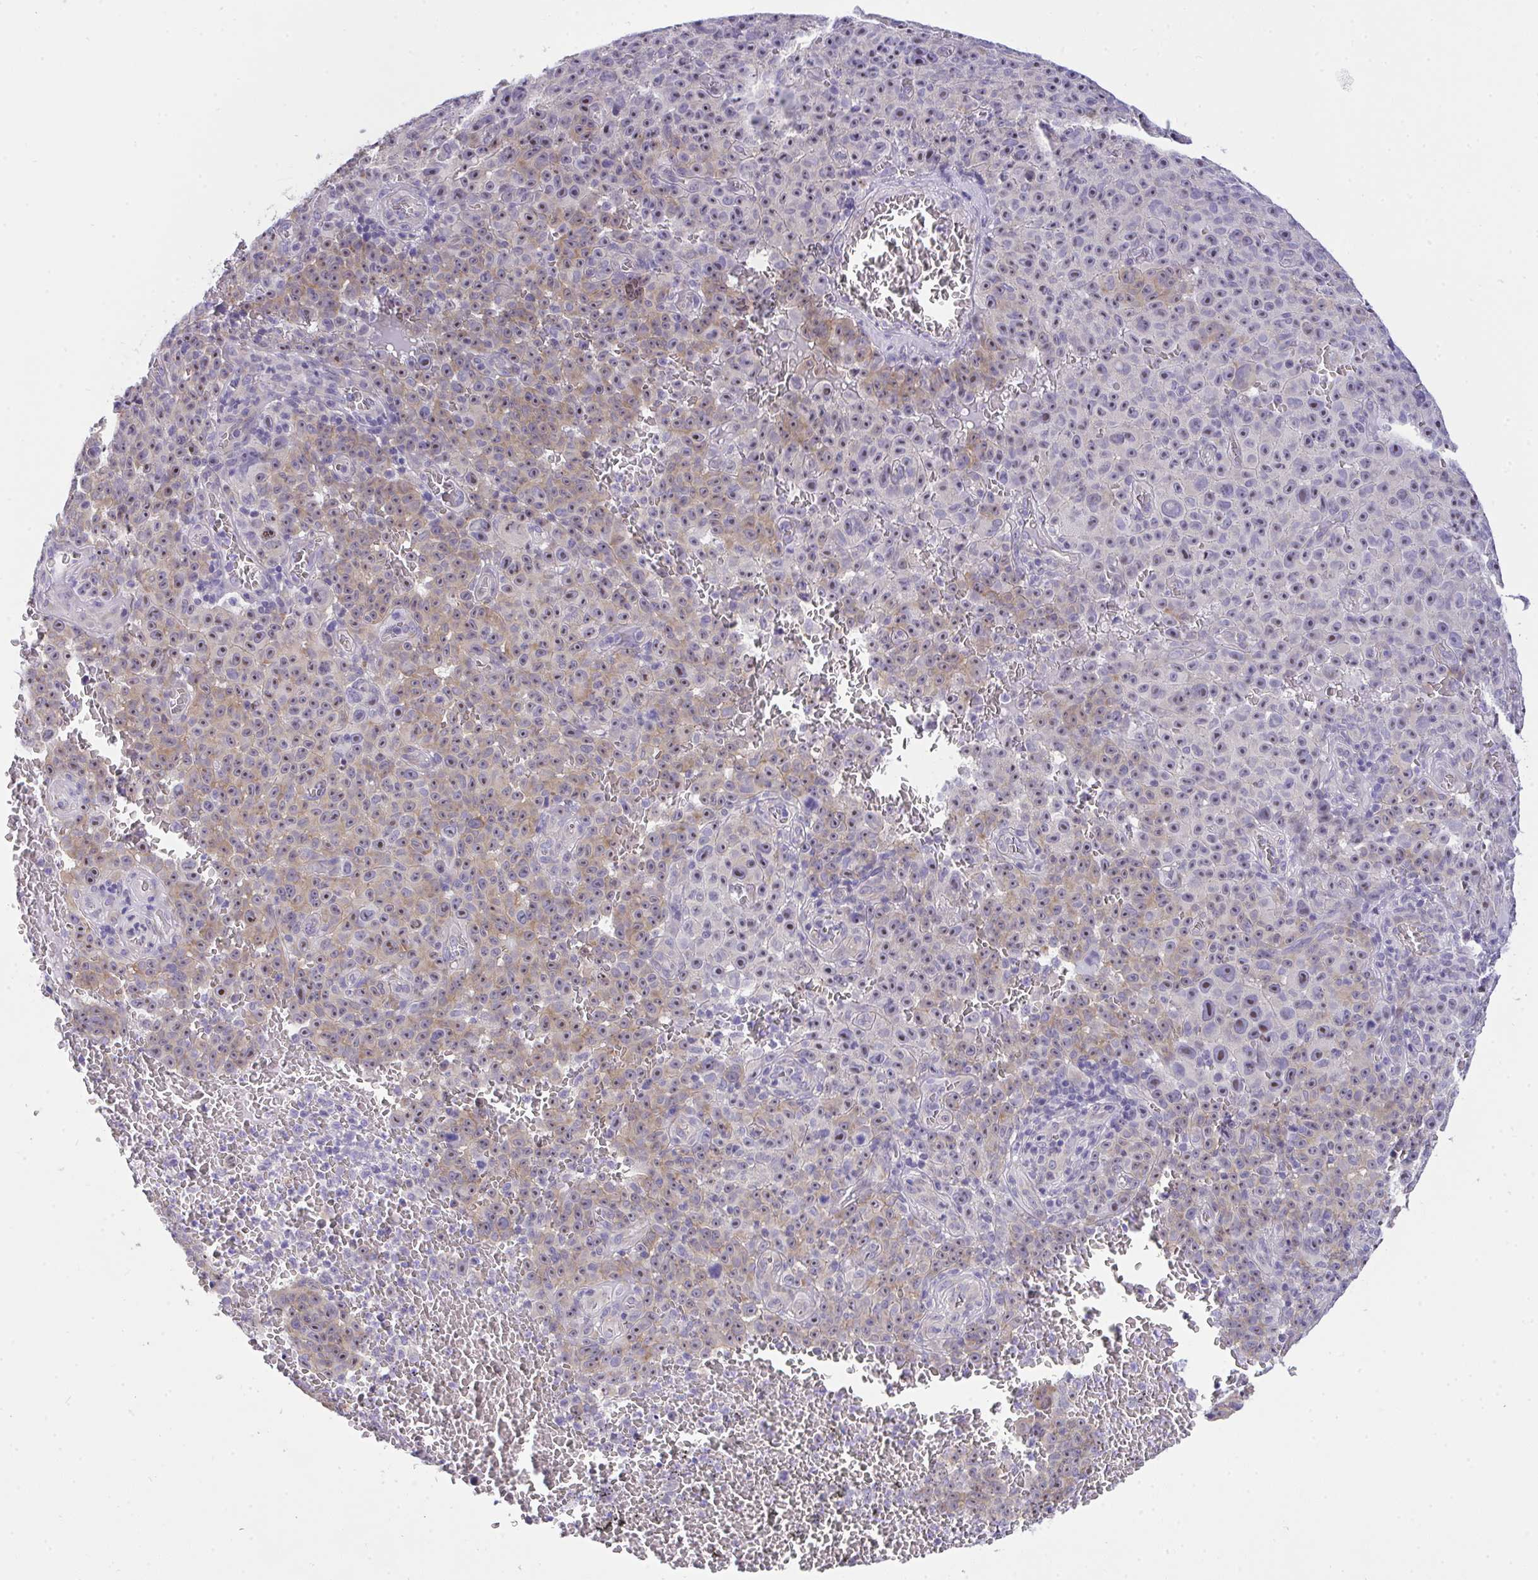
{"staining": {"intensity": "weak", "quantity": "25%-75%", "location": "cytoplasmic/membranous,nuclear"}, "tissue": "melanoma", "cell_type": "Tumor cells", "image_type": "cancer", "snomed": [{"axis": "morphology", "description": "Malignant melanoma, NOS"}, {"axis": "topography", "description": "Skin"}], "caption": "The immunohistochemical stain labels weak cytoplasmic/membranous and nuclear positivity in tumor cells of melanoma tissue. (DAB (3,3'-diaminobenzidine) = brown stain, brightfield microscopy at high magnification).", "gene": "VGLL3", "patient": {"sex": "female", "age": 82}}